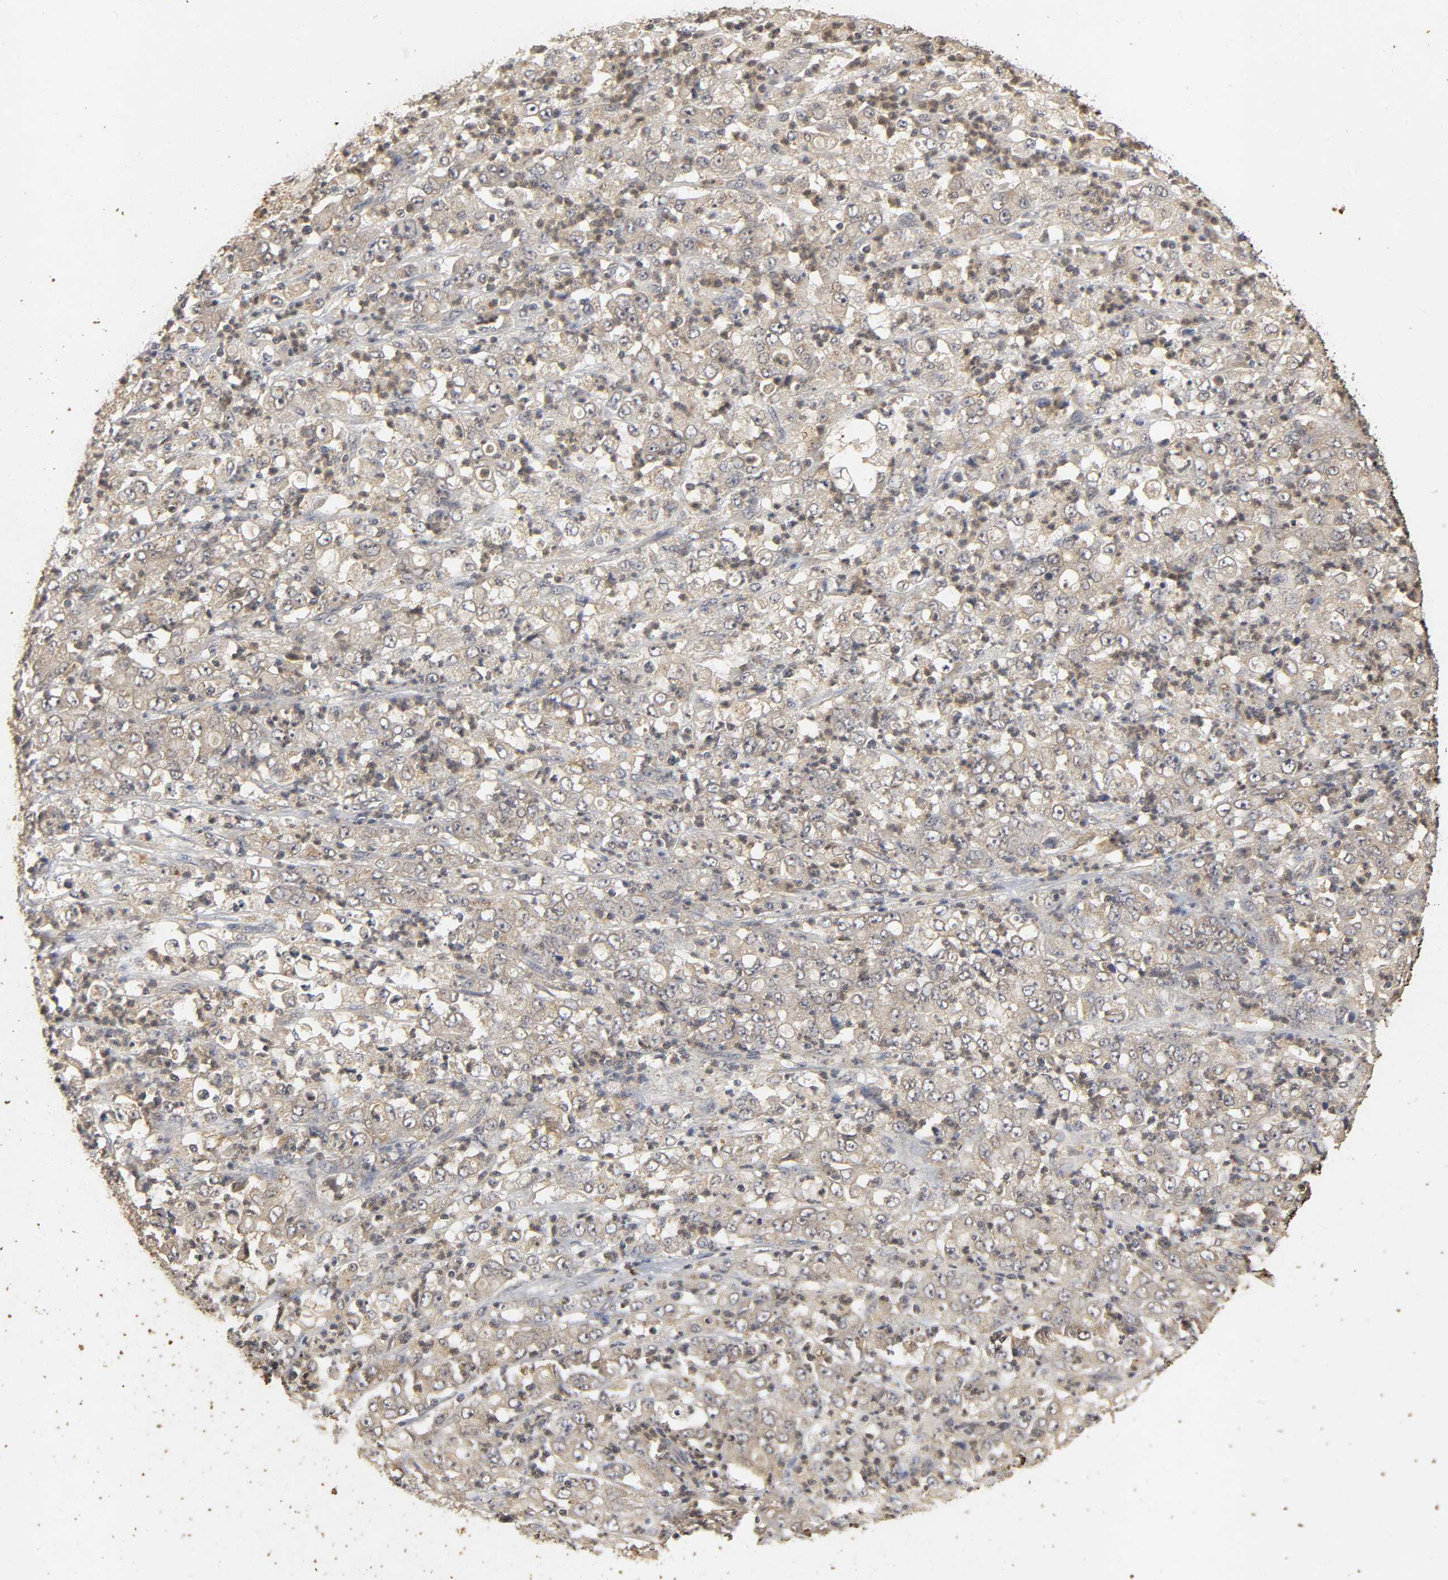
{"staining": {"intensity": "weak", "quantity": "25%-75%", "location": "cytoplasmic/membranous"}, "tissue": "stomach cancer", "cell_type": "Tumor cells", "image_type": "cancer", "snomed": [{"axis": "morphology", "description": "Adenocarcinoma, NOS"}, {"axis": "topography", "description": "Stomach, lower"}], "caption": "A photomicrograph of human stomach adenocarcinoma stained for a protein reveals weak cytoplasmic/membranous brown staining in tumor cells.", "gene": "TRAF6", "patient": {"sex": "female", "age": 71}}